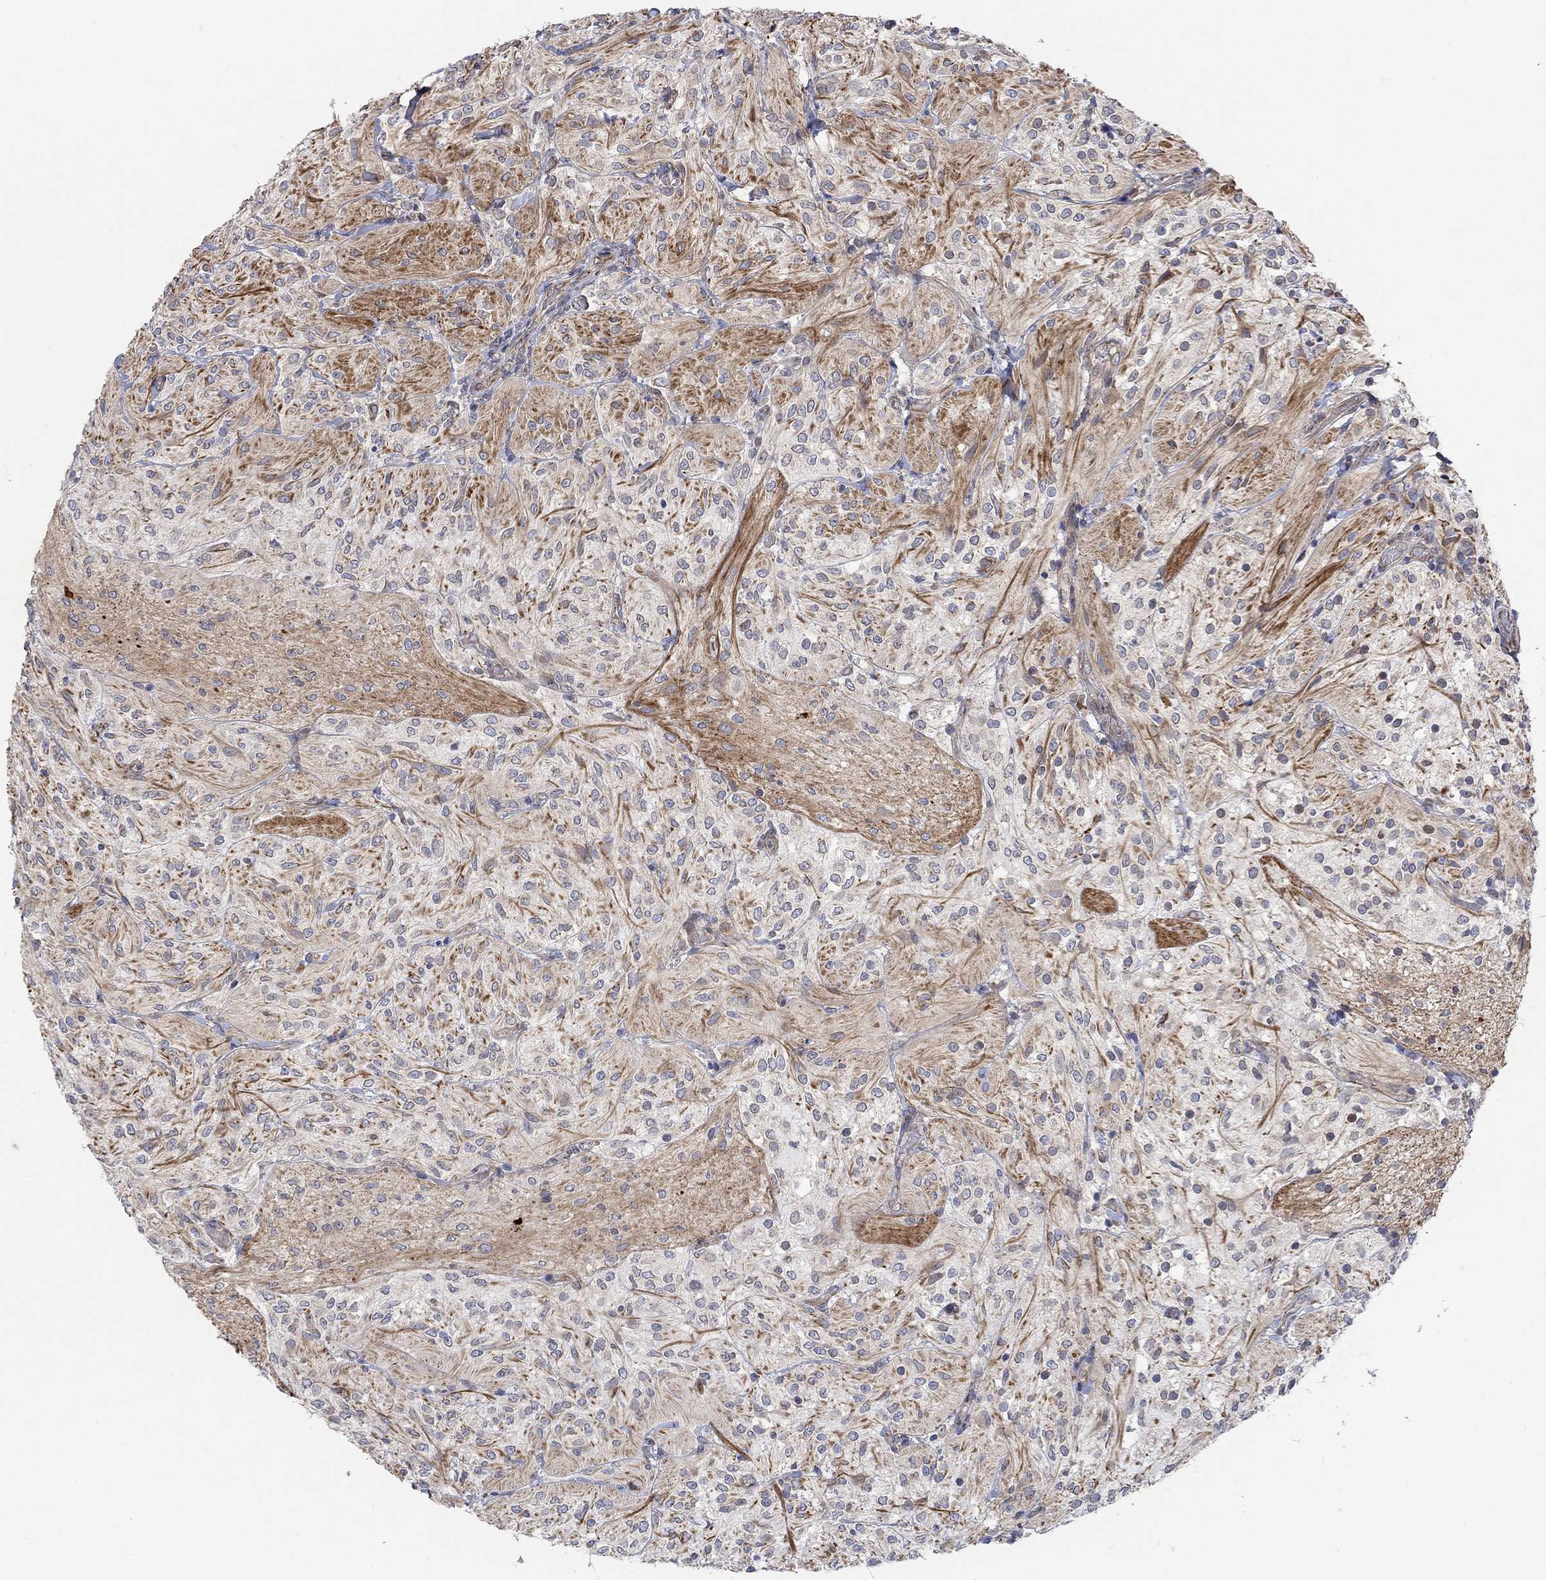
{"staining": {"intensity": "negative", "quantity": "none", "location": "none"}, "tissue": "glioma", "cell_type": "Tumor cells", "image_type": "cancer", "snomed": [{"axis": "morphology", "description": "Glioma, malignant, Low grade"}, {"axis": "topography", "description": "Brain"}], "caption": "This photomicrograph is of low-grade glioma (malignant) stained with IHC to label a protein in brown with the nuclei are counter-stained blue. There is no expression in tumor cells. (Immunohistochemistry (ihc), brightfield microscopy, high magnification).", "gene": "CAMK1D", "patient": {"sex": "male", "age": 3}}